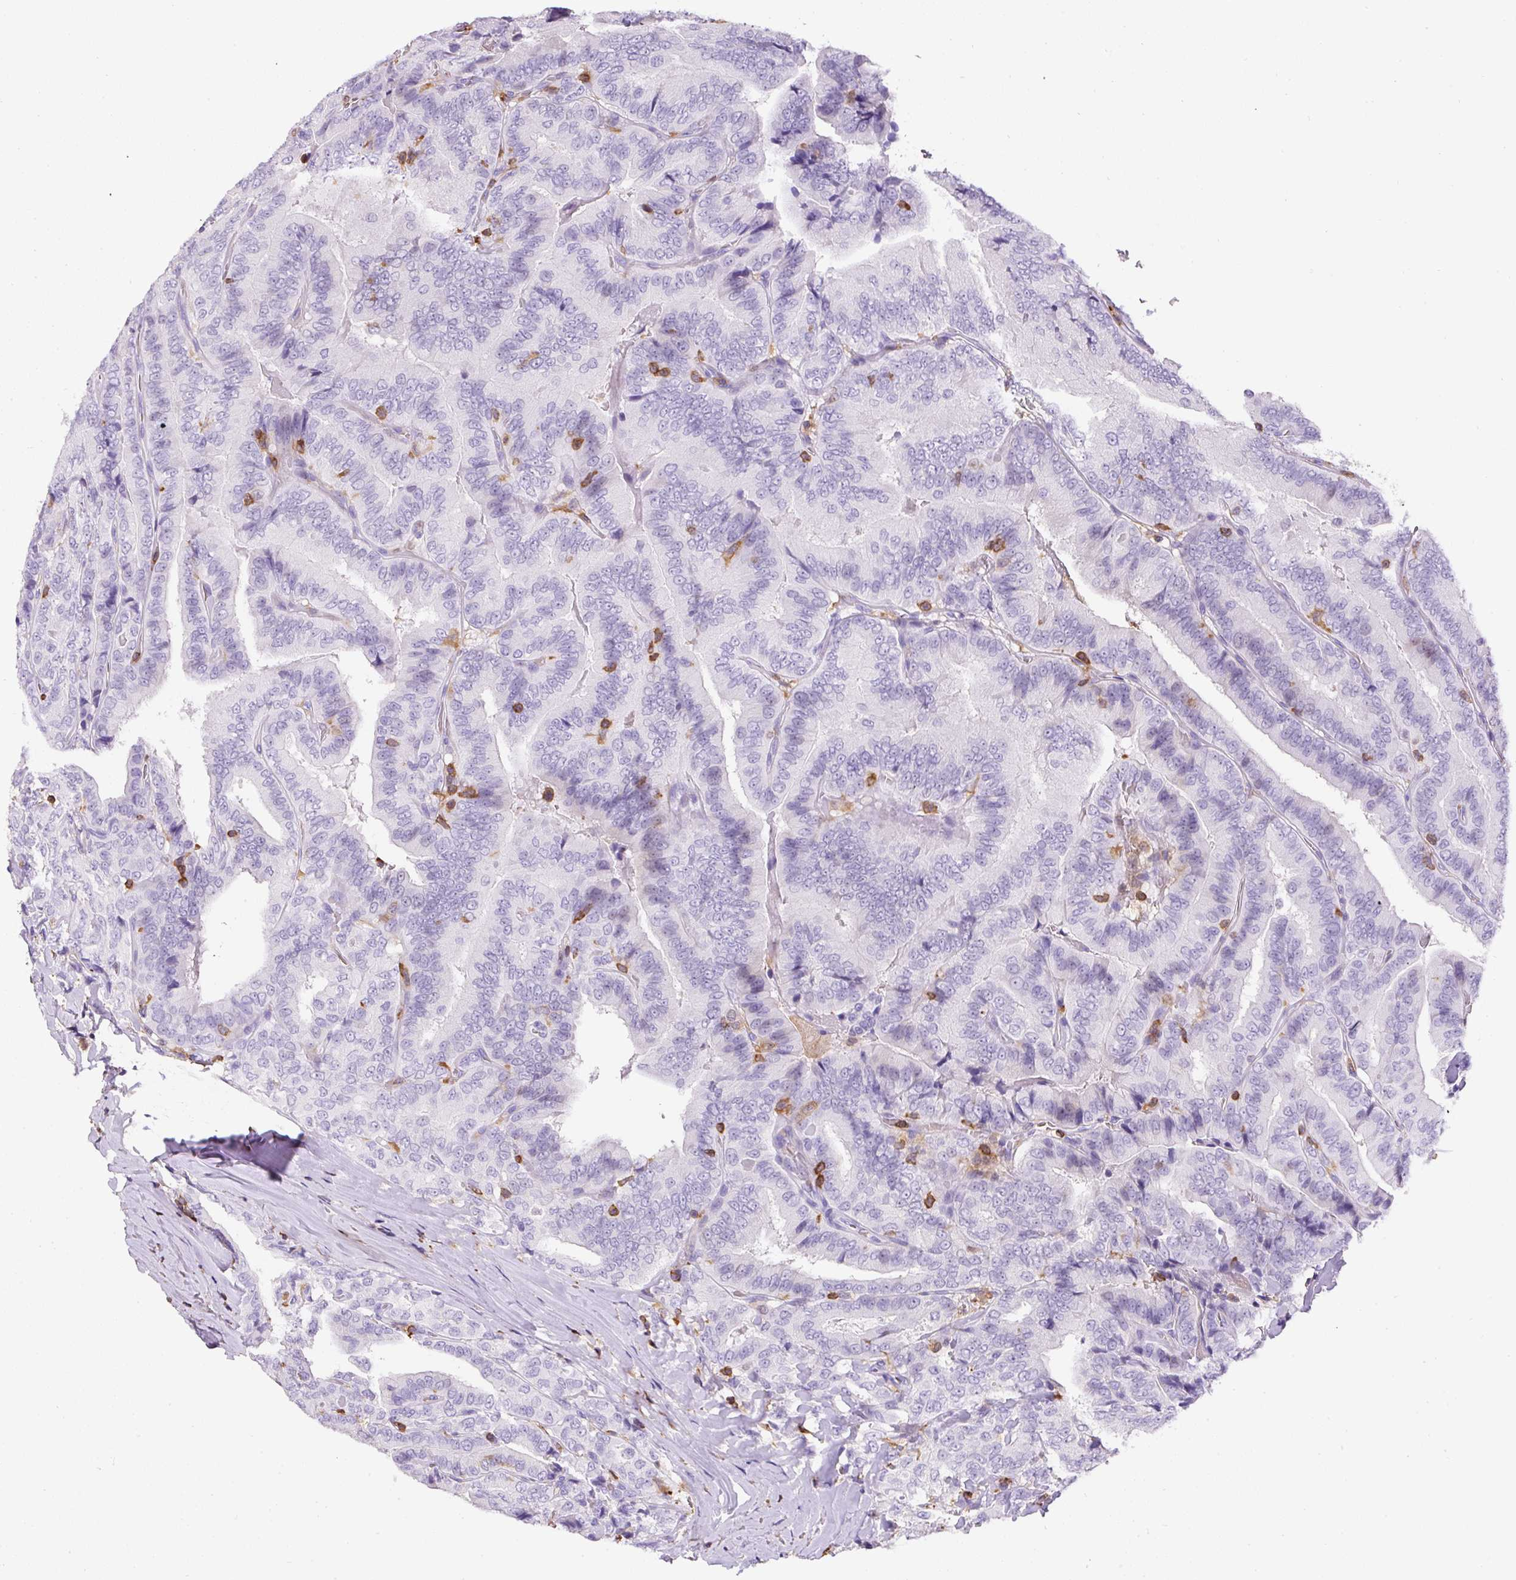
{"staining": {"intensity": "negative", "quantity": "none", "location": "none"}, "tissue": "thyroid cancer", "cell_type": "Tumor cells", "image_type": "cancer", "snomed": [{"axis": "morphology", "description": "Papillary adenocarcinoma, NOS"}, {"axis": "topography", "description": "Thyroid gland"}], "caption": "Thyroid cancer stained for a protein using IHC shows no expression tumor cells.", "gene": "FAM228B", "patient": {"sex": "male", "age": 61}}